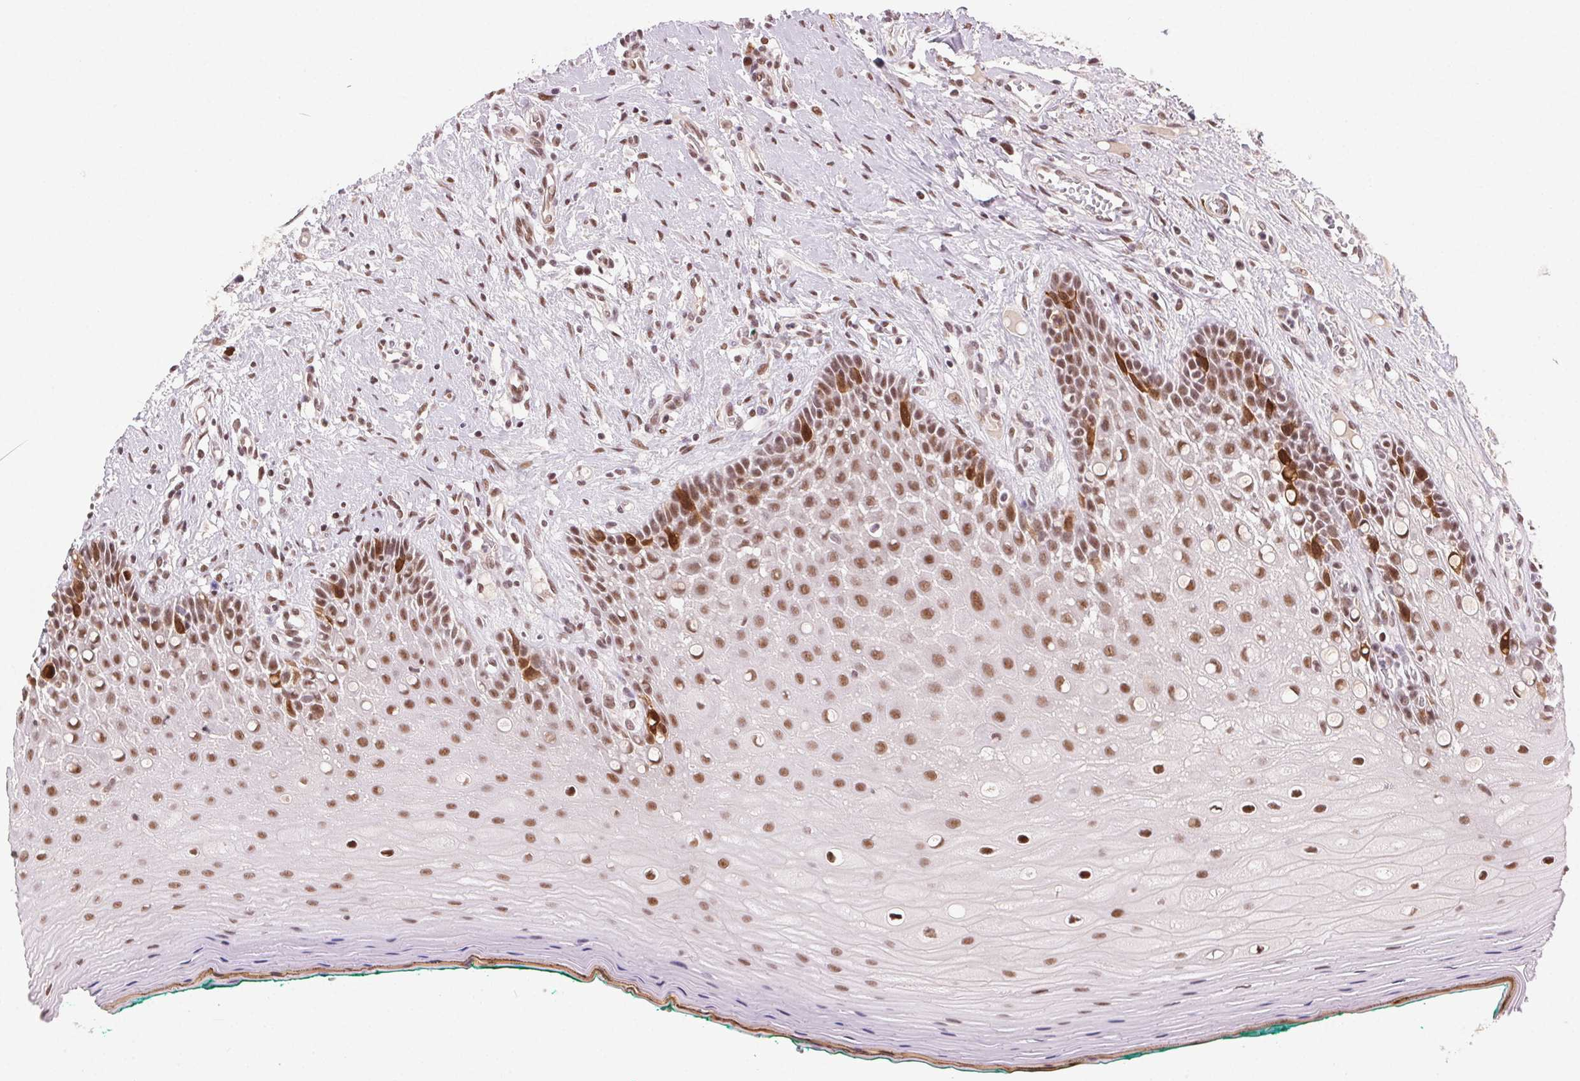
{"staining": {"intensity": "strong", "quantity": ">75%", "location": "nuclear"}, "tissue": "oral mucosa", "cell_type": "Squamous epithelial cells", "image_type": "normal", "snomed": [{"axis": "morphology", "description": "Normal tissue, NOS"}, {"axis": "topography", "description": "Oral tissue"}], "caption": "Immunohistochemical staining of normal human oral mucosa exhibits high levels of strong nuclear positivity in about >75% of squamous epithelial cells. The staining was performed using DAB to visualize the protein expression in brown, while the nuclei were stained in blue with hematoxylin (Magnification: 20x).", "gene": "CD2BP2", "patient": {"sex": "female", "age": 83}}